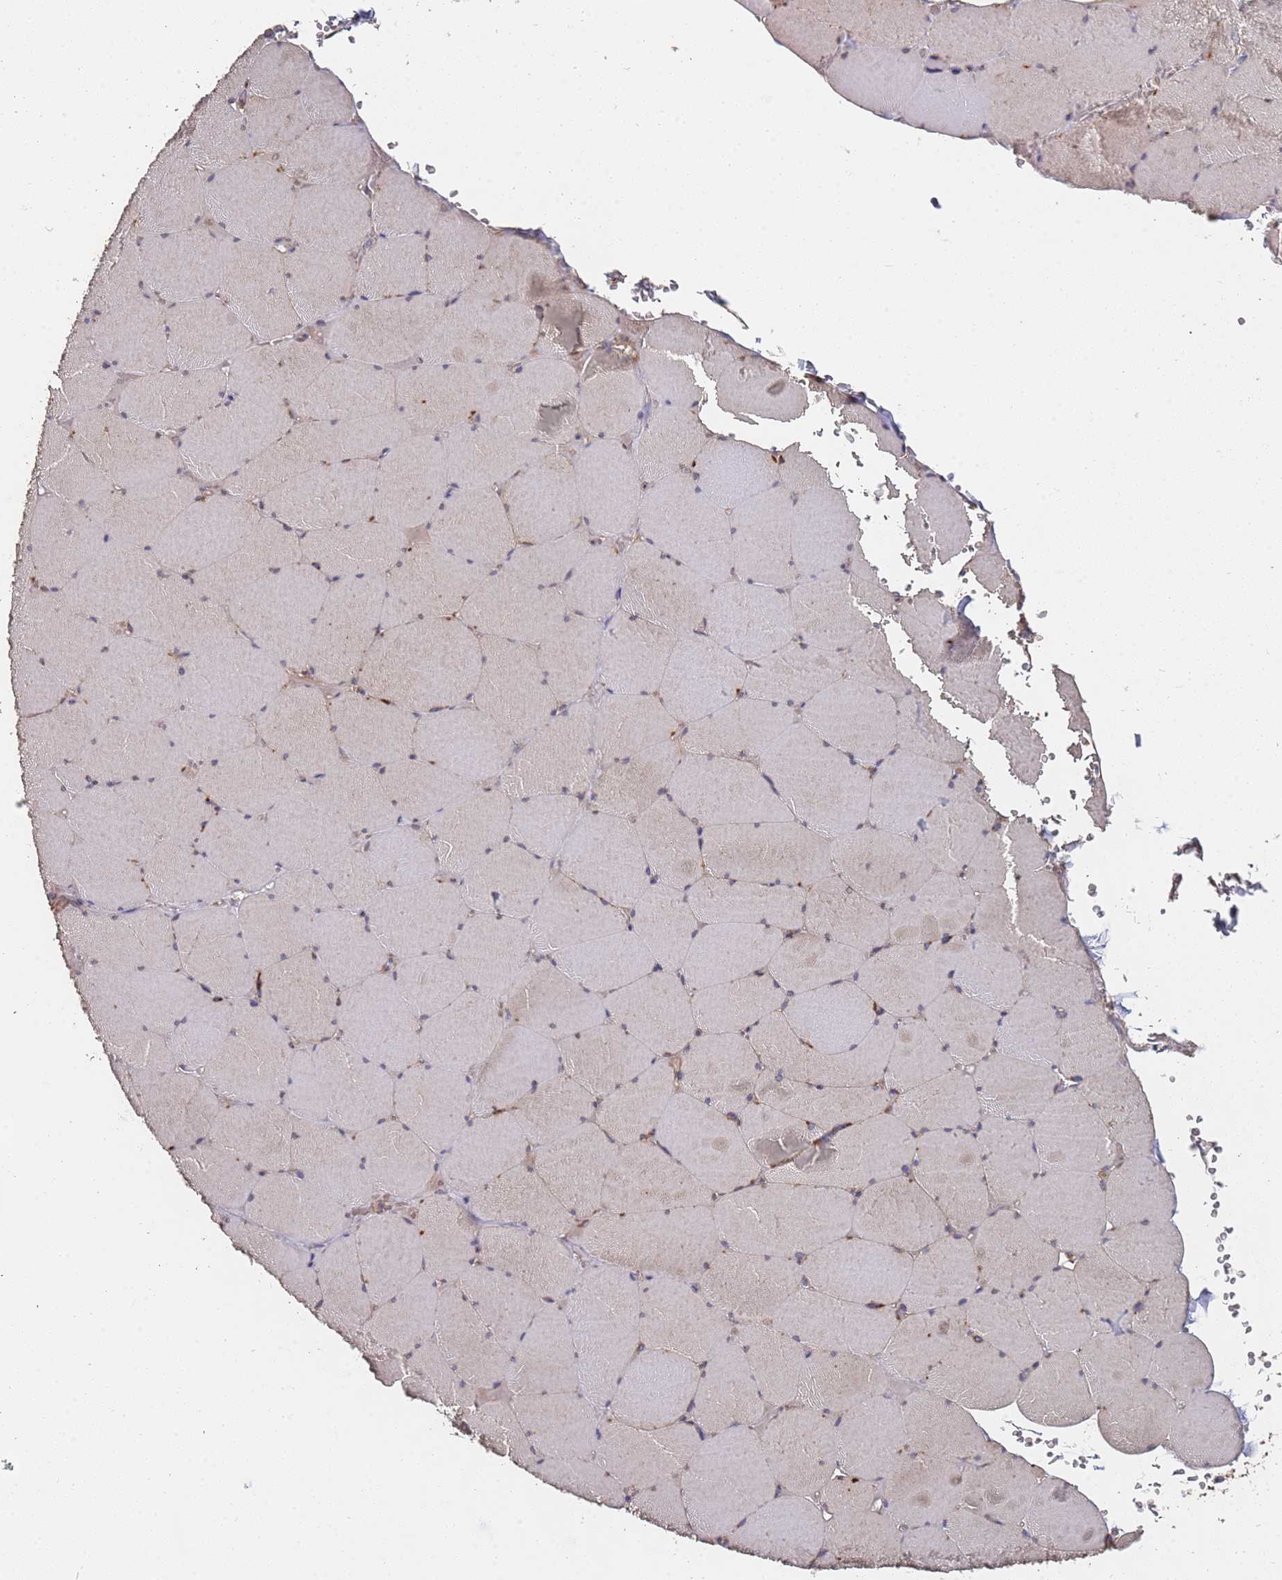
{"staining": {"intensity": "moderate", "quantity": "25%-75%", "location": "cytoplasmic/membranous"}, "tissue": "skeletal muscle", "cell_type": "Myocytes", "image_type": "normal", "snomed": [{"axis": "morphology", "description": "Normal tissue, NOS"}, {"axis": "topography", "description": "Skeletal muscle"}, {"axis": "topography", "description": "Head-Neck"}], "caption": "The immunohistochemical stain shows moderate cytoplasmic/membranous positivity in myocytes of unremarkable skeletal muscle.", "gene": "ABCB6", "patient": {"sex": "male", "age": 66}}